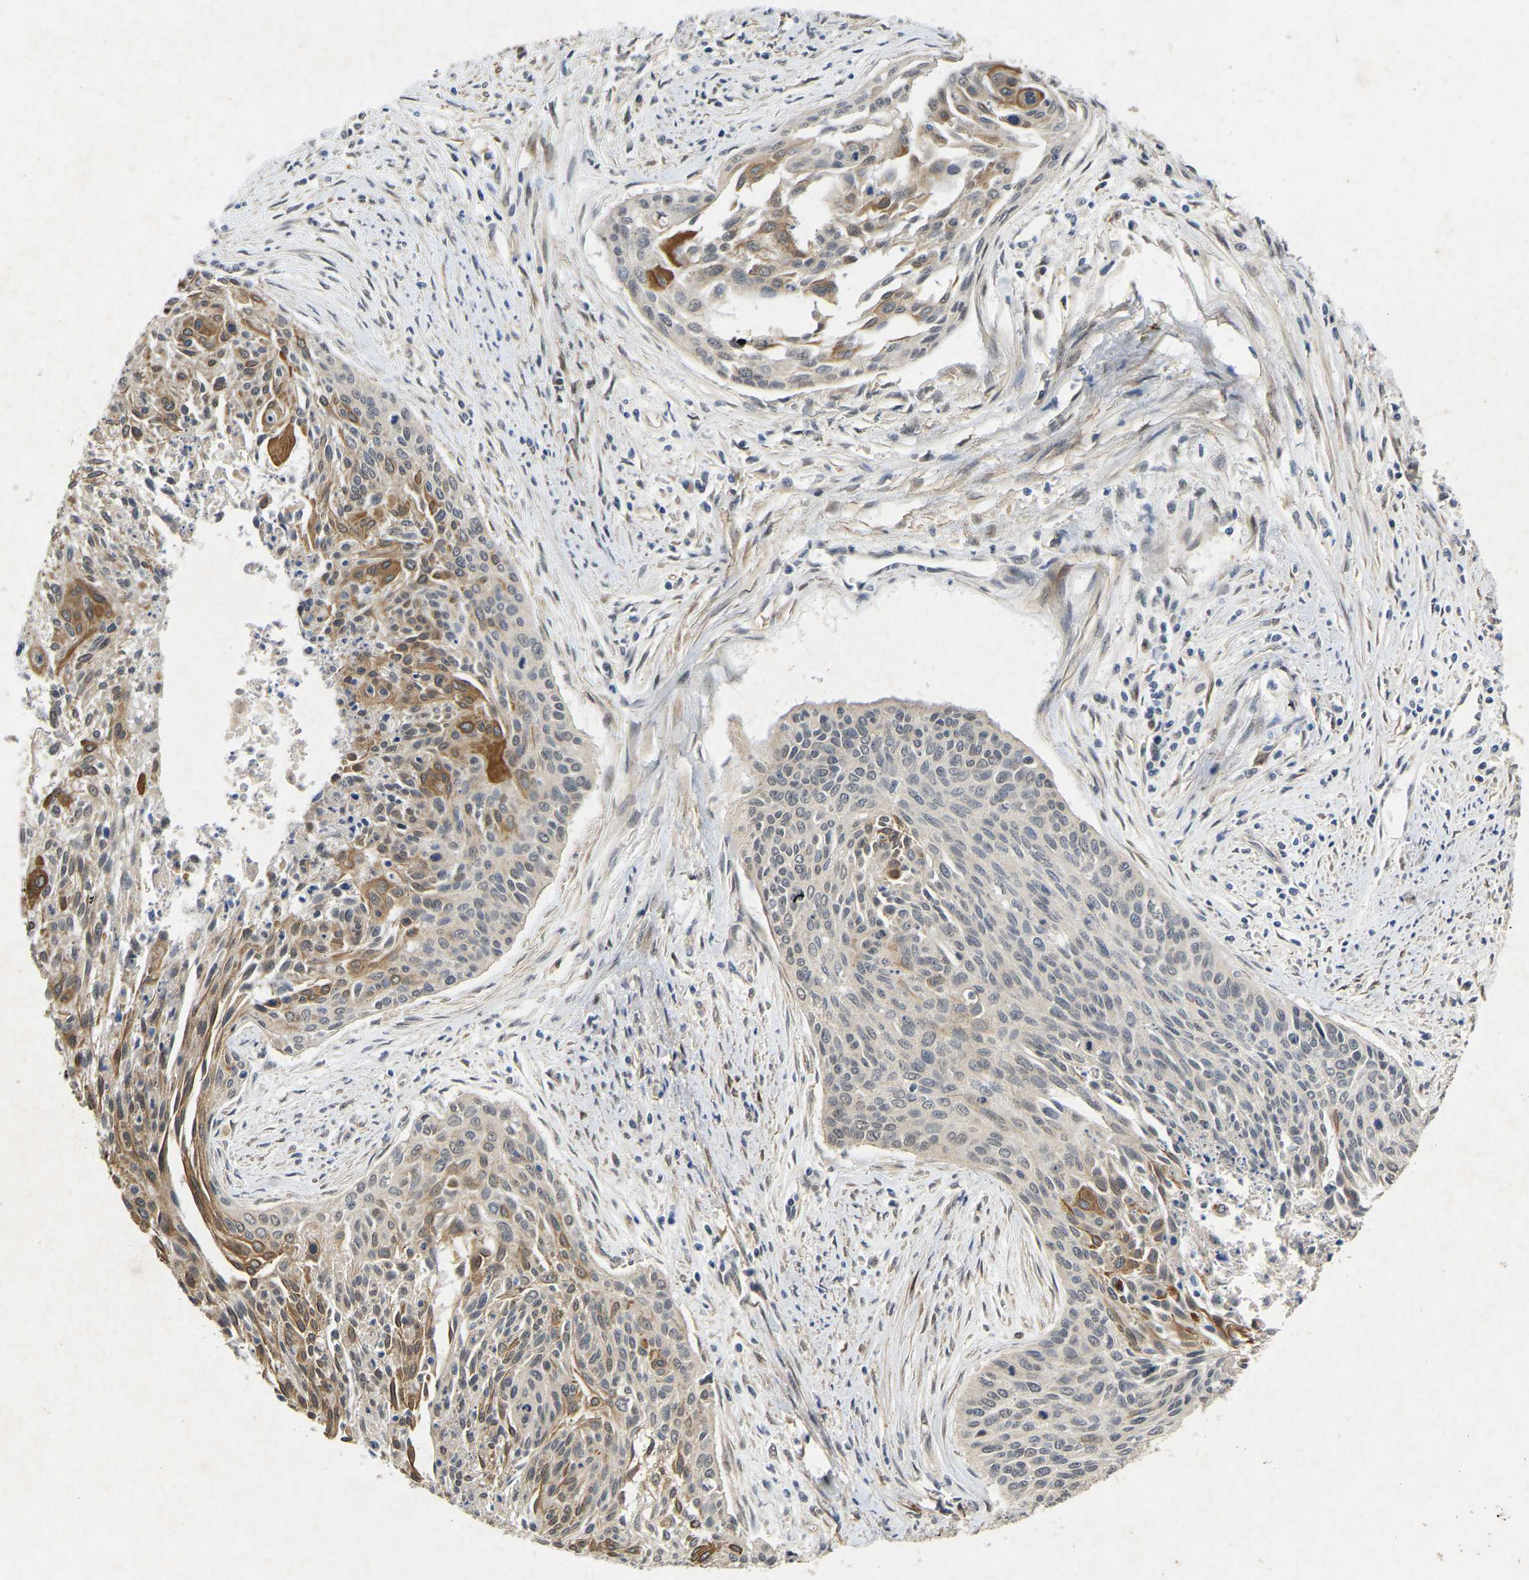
{"staining": {"intensity": "moderate", "quantity": "<25%", "location": "cytoplasmic/membranous"}, "tissue": "cervical cancer", "cell_type": "Tumor cells", "image_type": "cancer", "snomed": [{"axis": "morphology", "description": "Squamous cell carcinoma, NOS"}, {"axis": "topography", "description": "Cervix"}], "caption": "Cervical cancer stained with a protein marker shows moderate staining in tumor cells.", "gene": "LIMK2", "patient": {"sex": "female", "age": 55}}